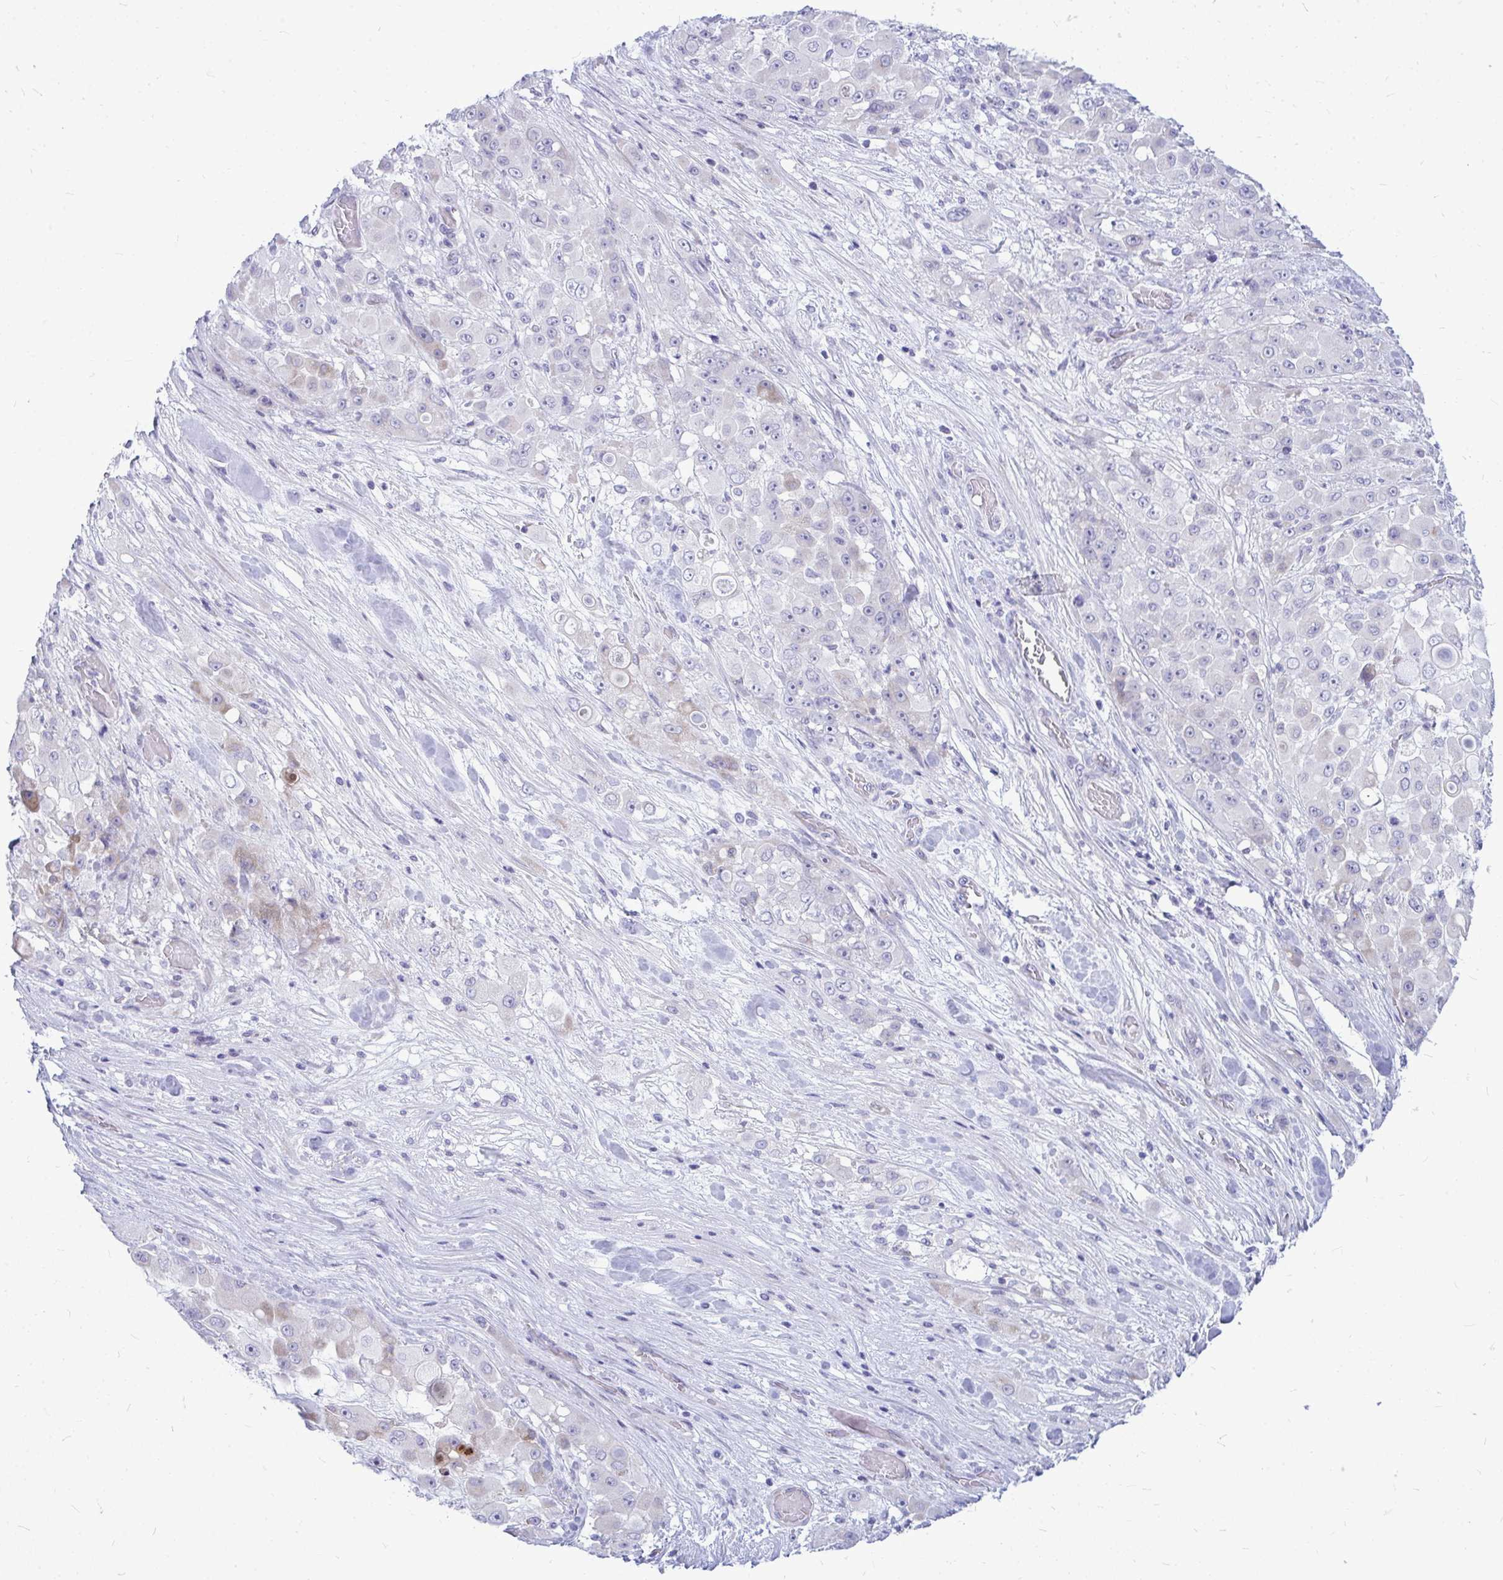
{"staining": {"intensity": "weak", "quantity": "<25%", "location": "cytoplasmic/membranous"}, "tissue": "stomach cancer", "cell_type": "Tumor cells", "image_type": "cancer", "snomed": [{"axis": "morphology", "description": "Adenocarcinoma, NOS"}, {"axis": "topography", "description": "Stomach"}], "caption": "Human adenocarcinoma (stomach) stained for a protein using IHC demonstrates no staining in tumor cells.", "gene": "ZSCAN25", "patient": {"sex": "female", "age": 76}}